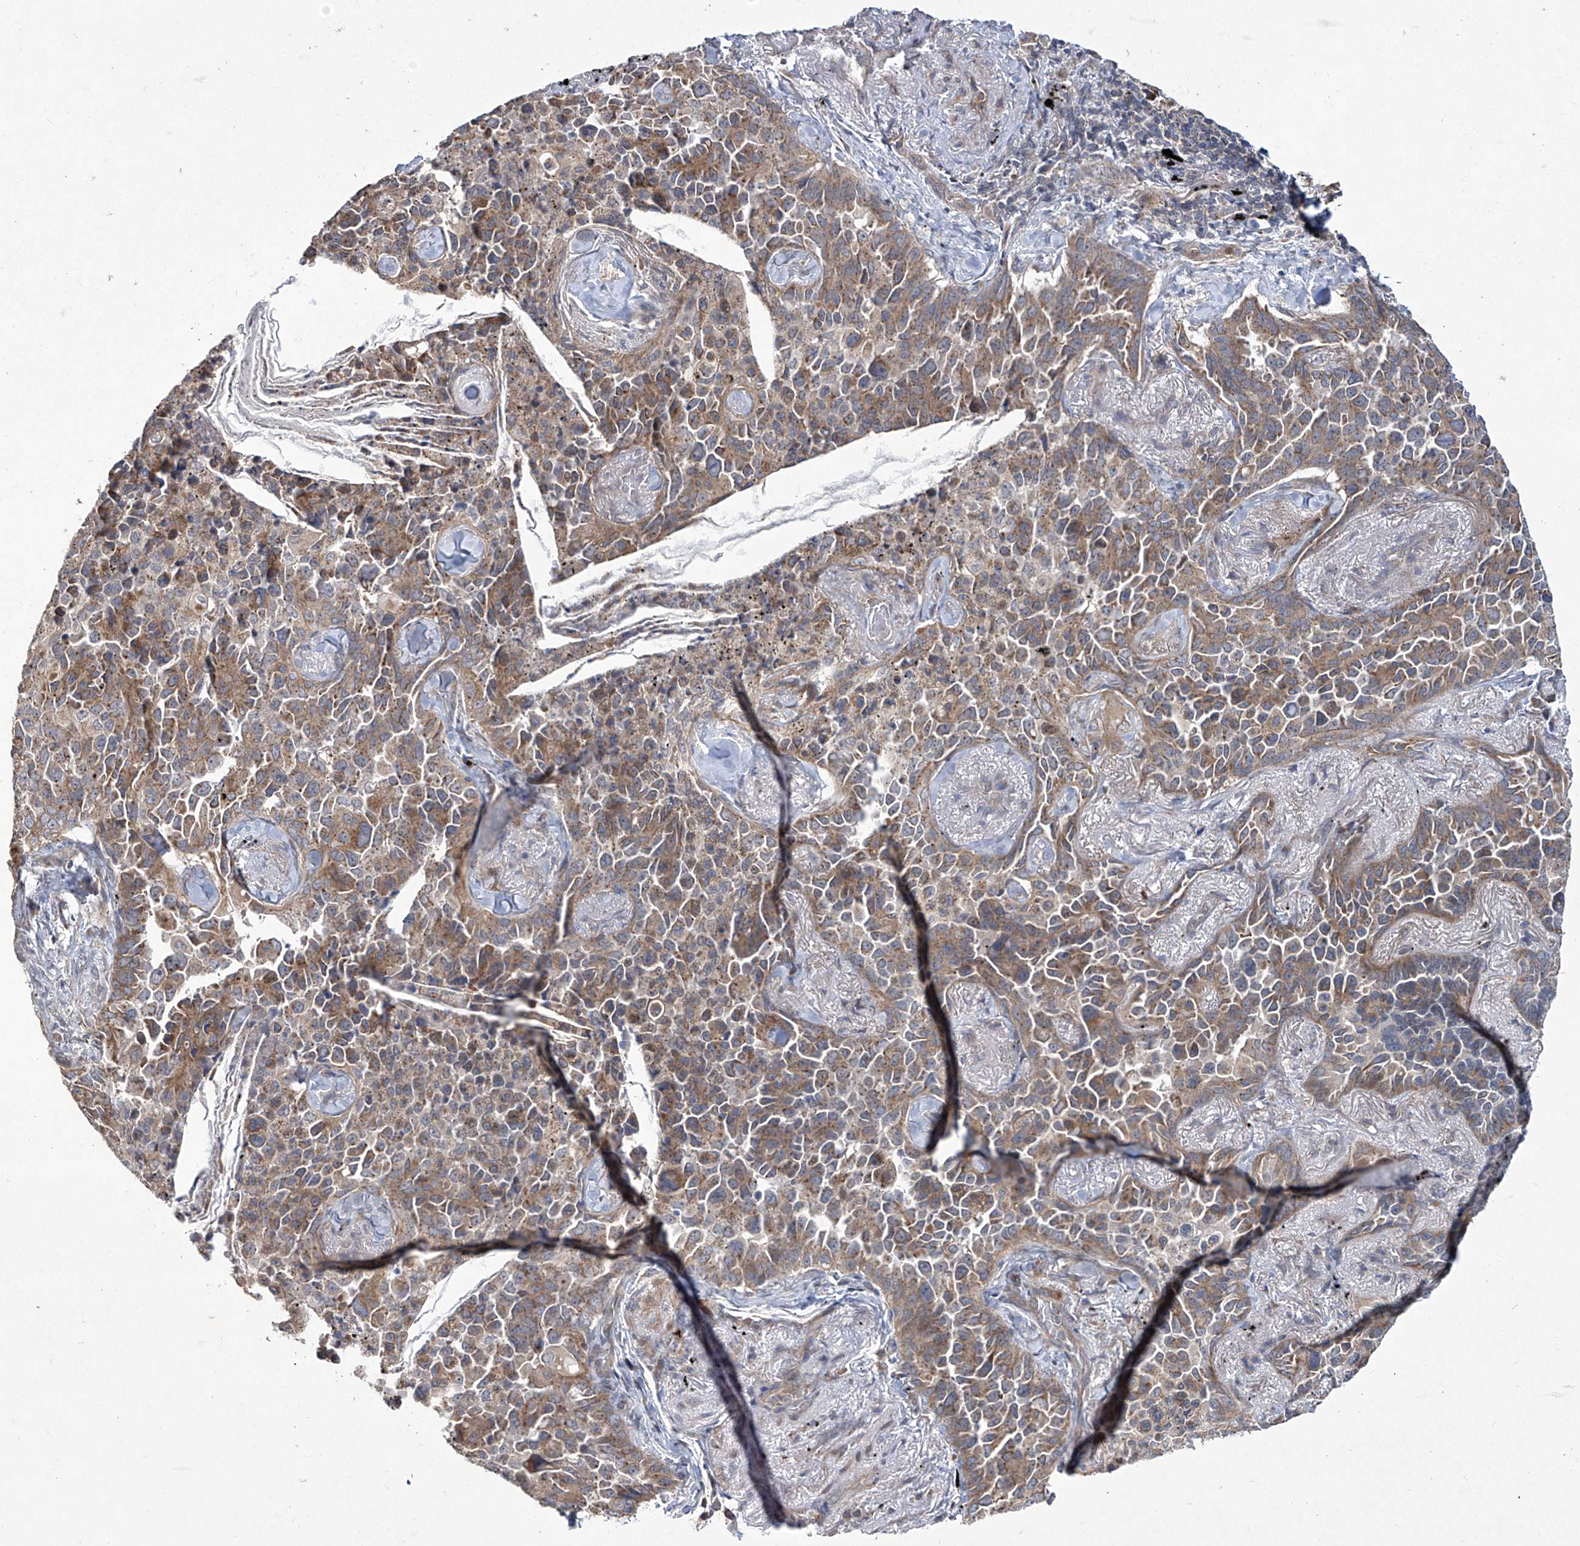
{"staining": {"intensity": "moderate", "quantity": ">75%", "location": "cytoplasmic/membranous"}, "tissue": "lung cancer", "cell_type": "Tumor cells", "image_type": "cancer", "snomed": [{"axis": "morphology", "description": "Adenocarcinoma, NOS"}, {"axis": "topography", "description": "Lung"}], "caption": "Protein expression analysis of lung cancer (adenocarcinoma) shows moderate cytoplasmic/membranous expression in approximately >75% of tumor cells. (DAB IHC, brown staining for protein, blue staining for nuclei).", "gene": "TRIM60", "patient": {"sex": "female", "age": 67}}